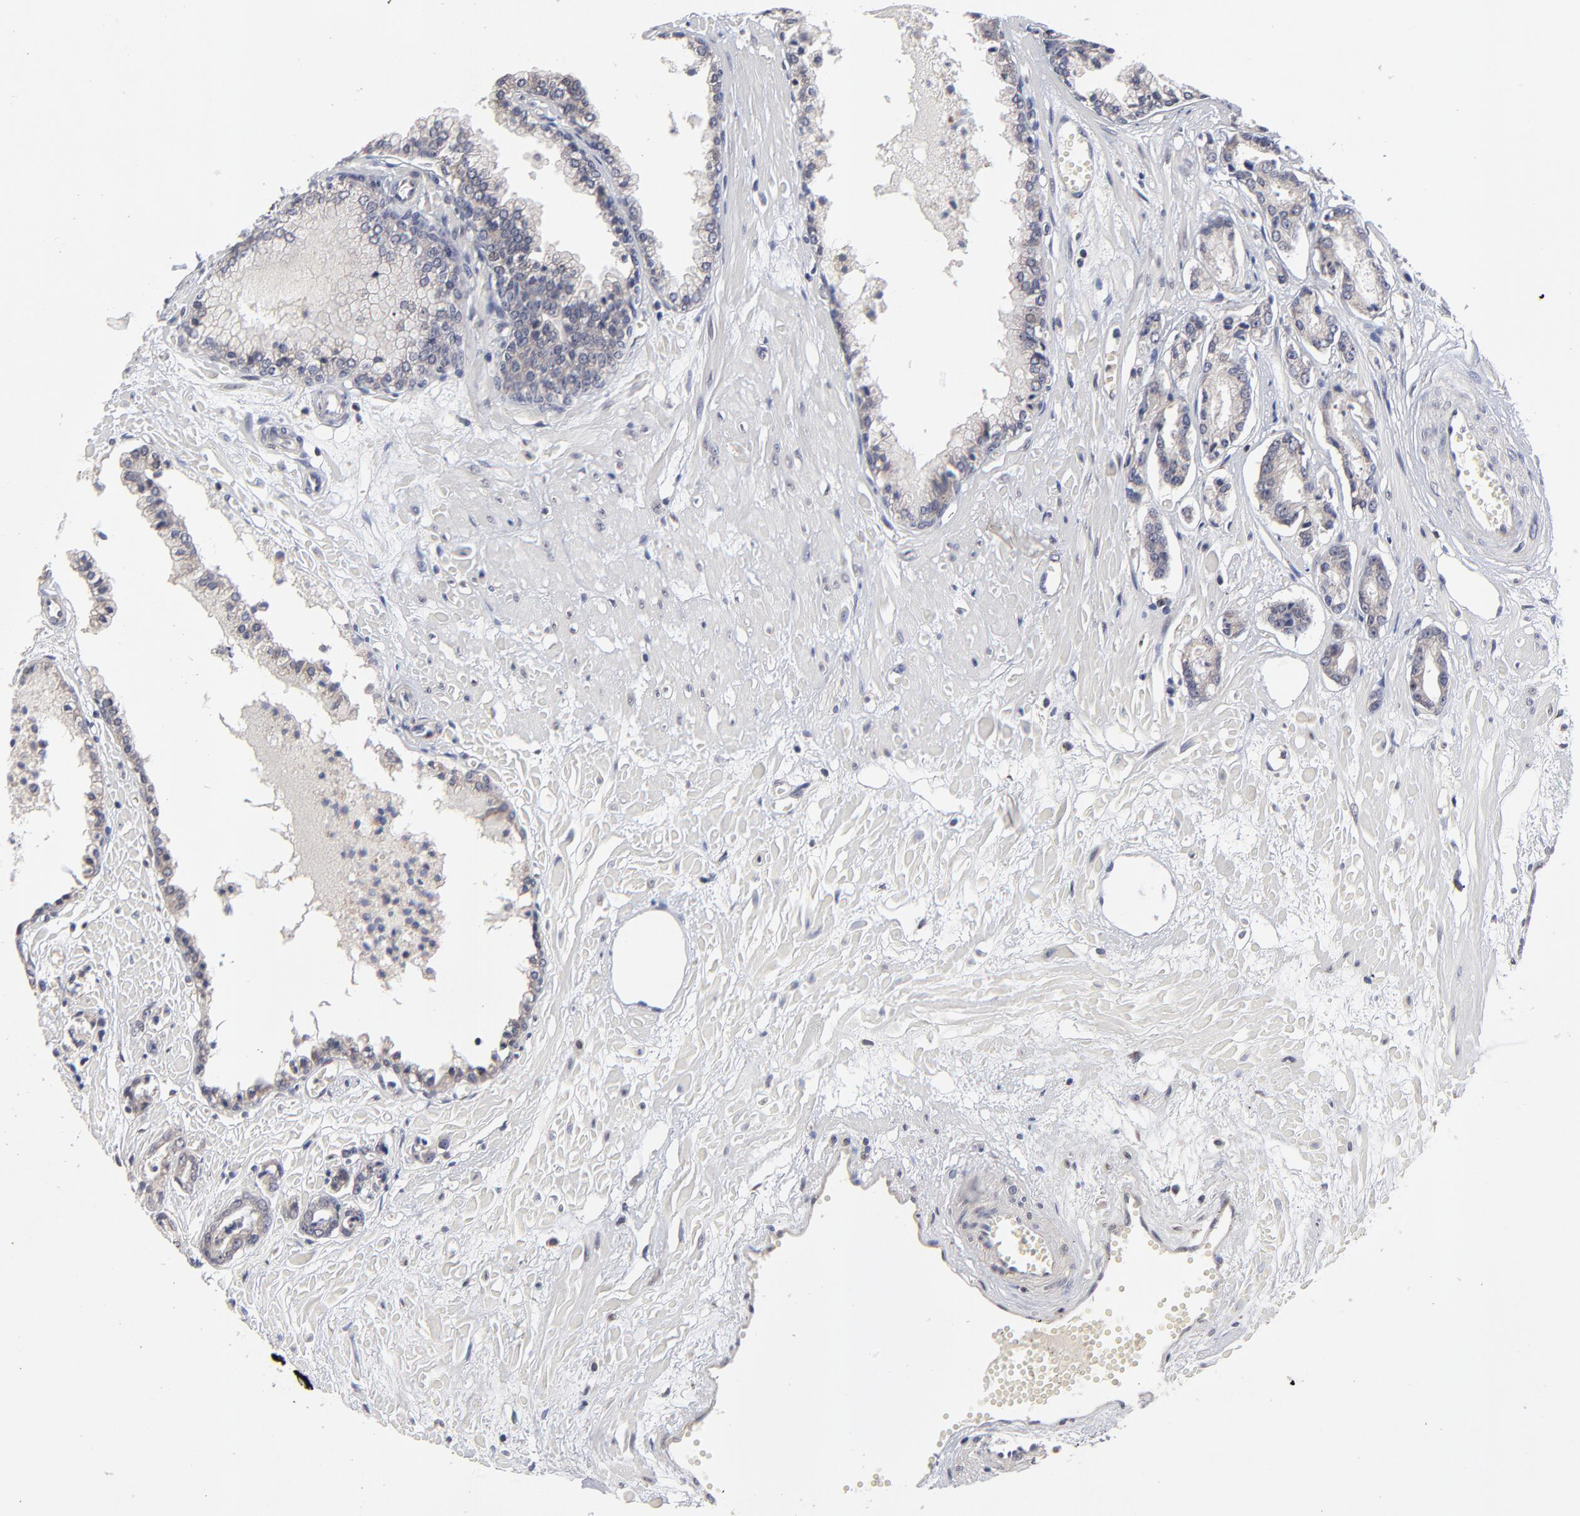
{"staining": {"intensity": "weak", "quantity": ">75%", "location": "cytoplasmic/membranous"}, "tissue": "prostate cancer", "cell_type": "Tumor cells", "image_type": "cancer", "snomed": [{"axis": "morphology", "description": "Adenocarcinoma, High grade"}, {"axis": "topography", "description": "Prostate"}], "caption": "IHC (DAB) staining of prostate cancer (adenocarcinoma (high-grade)) displays weak cytoplasmic/membranous protein positivity in approximately >75% of tumor cells.", "gene": "ZNF157", "patient": {"sex": "male", "age": 56}}